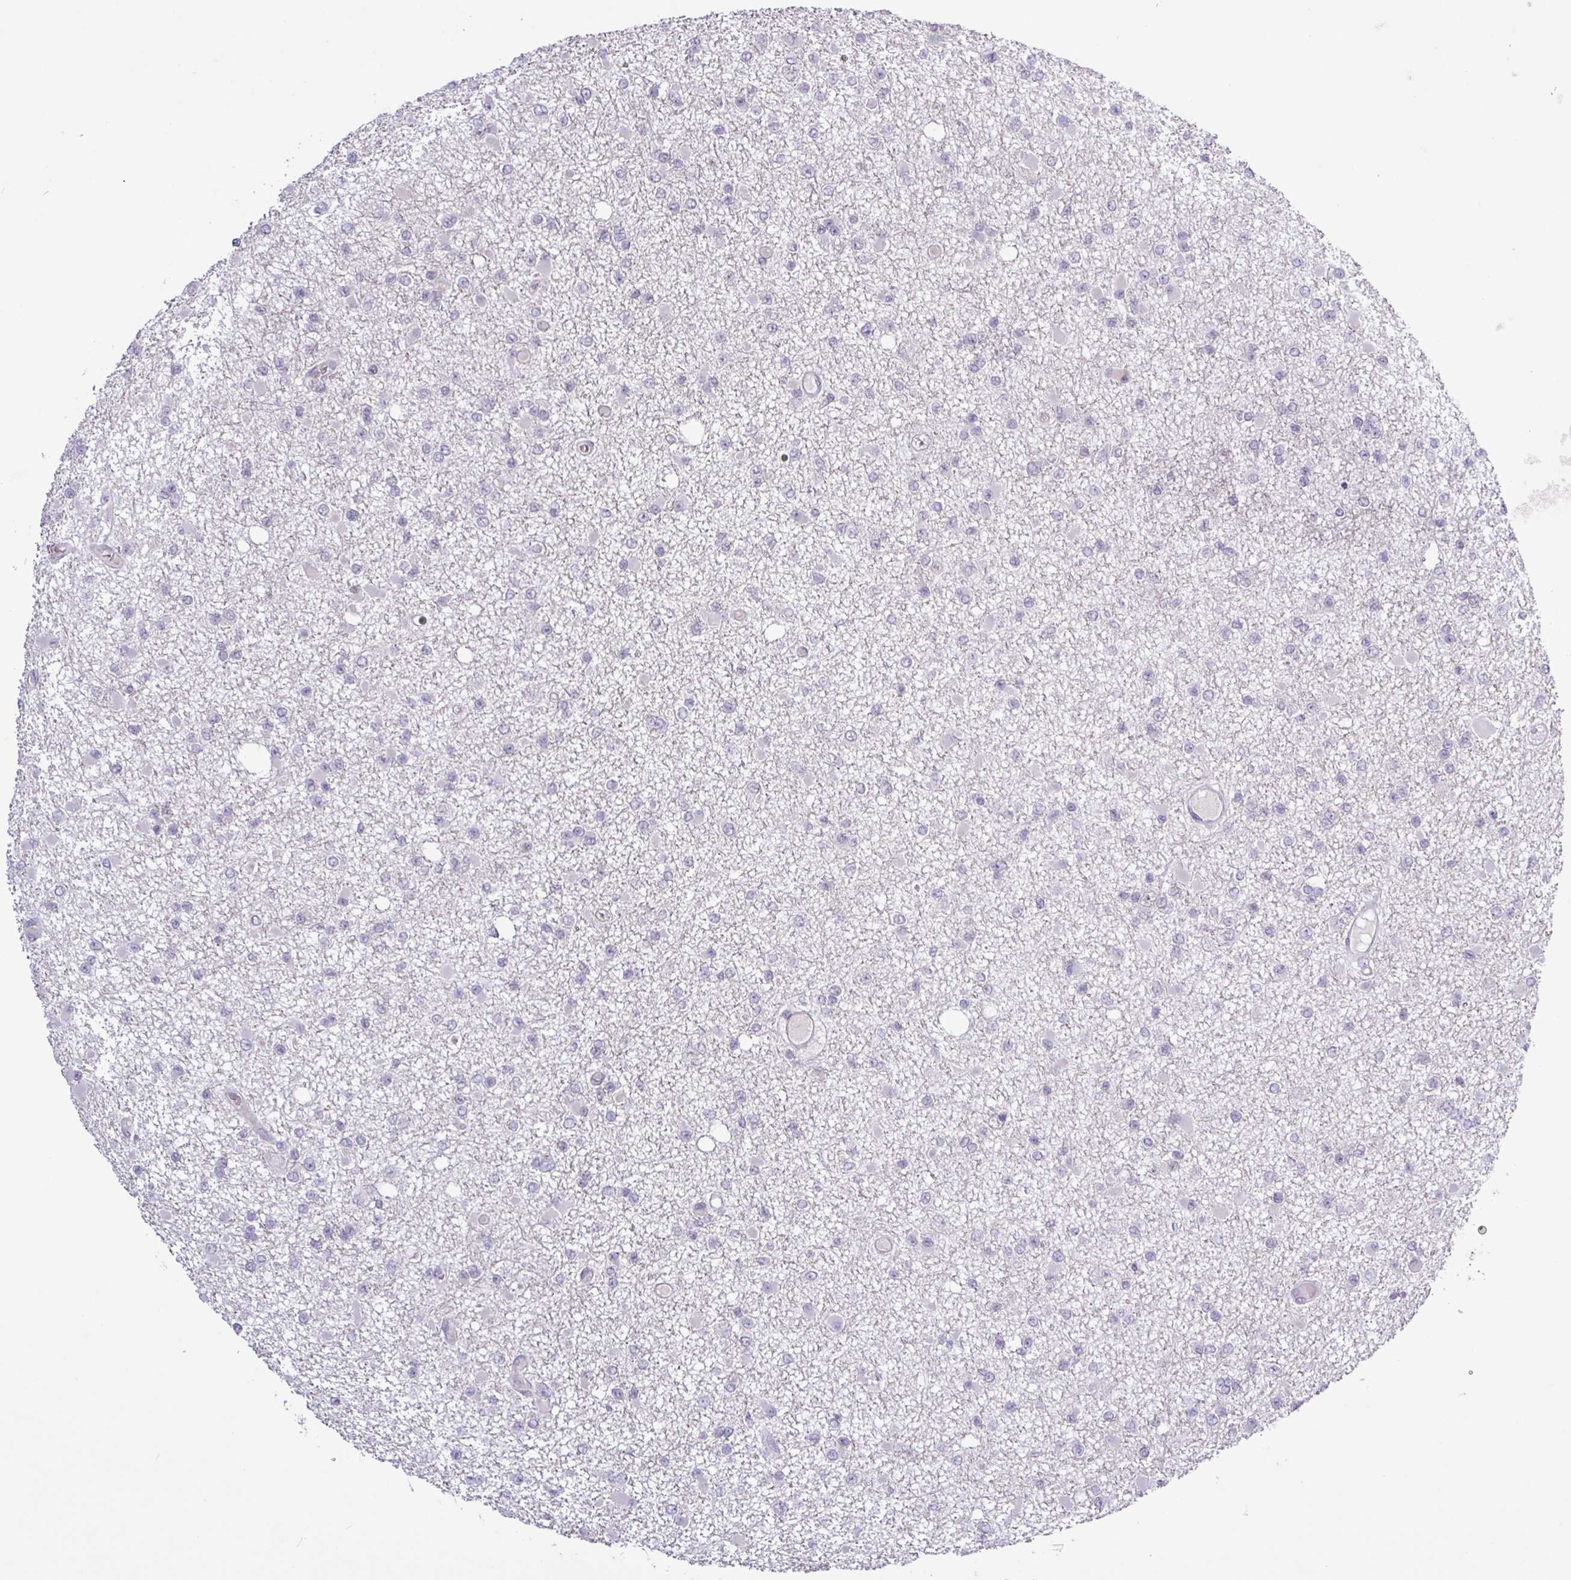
{"staining": {"intensity": "negative", "quantity": "none", "location": "none"}, "tissue": "glioma", "cell_type": "Tumor cells", "image_type": "cancer", "snomed": [{"axis": "morphology", "description": "Glioma, malignant, Low grade"}, {"axis": "topography", "description": "Brain"}], "caption": "High magnification brightfield microscopy of malignant glioma (low-grade) stained with DAB (3,3'-diaminobenzidine) (brown) and counterstained with hematoxylin (blue): tumor cells show no significant expression.", "gene": "RTL3", "patient": {"sex": "female", "age": 22}}